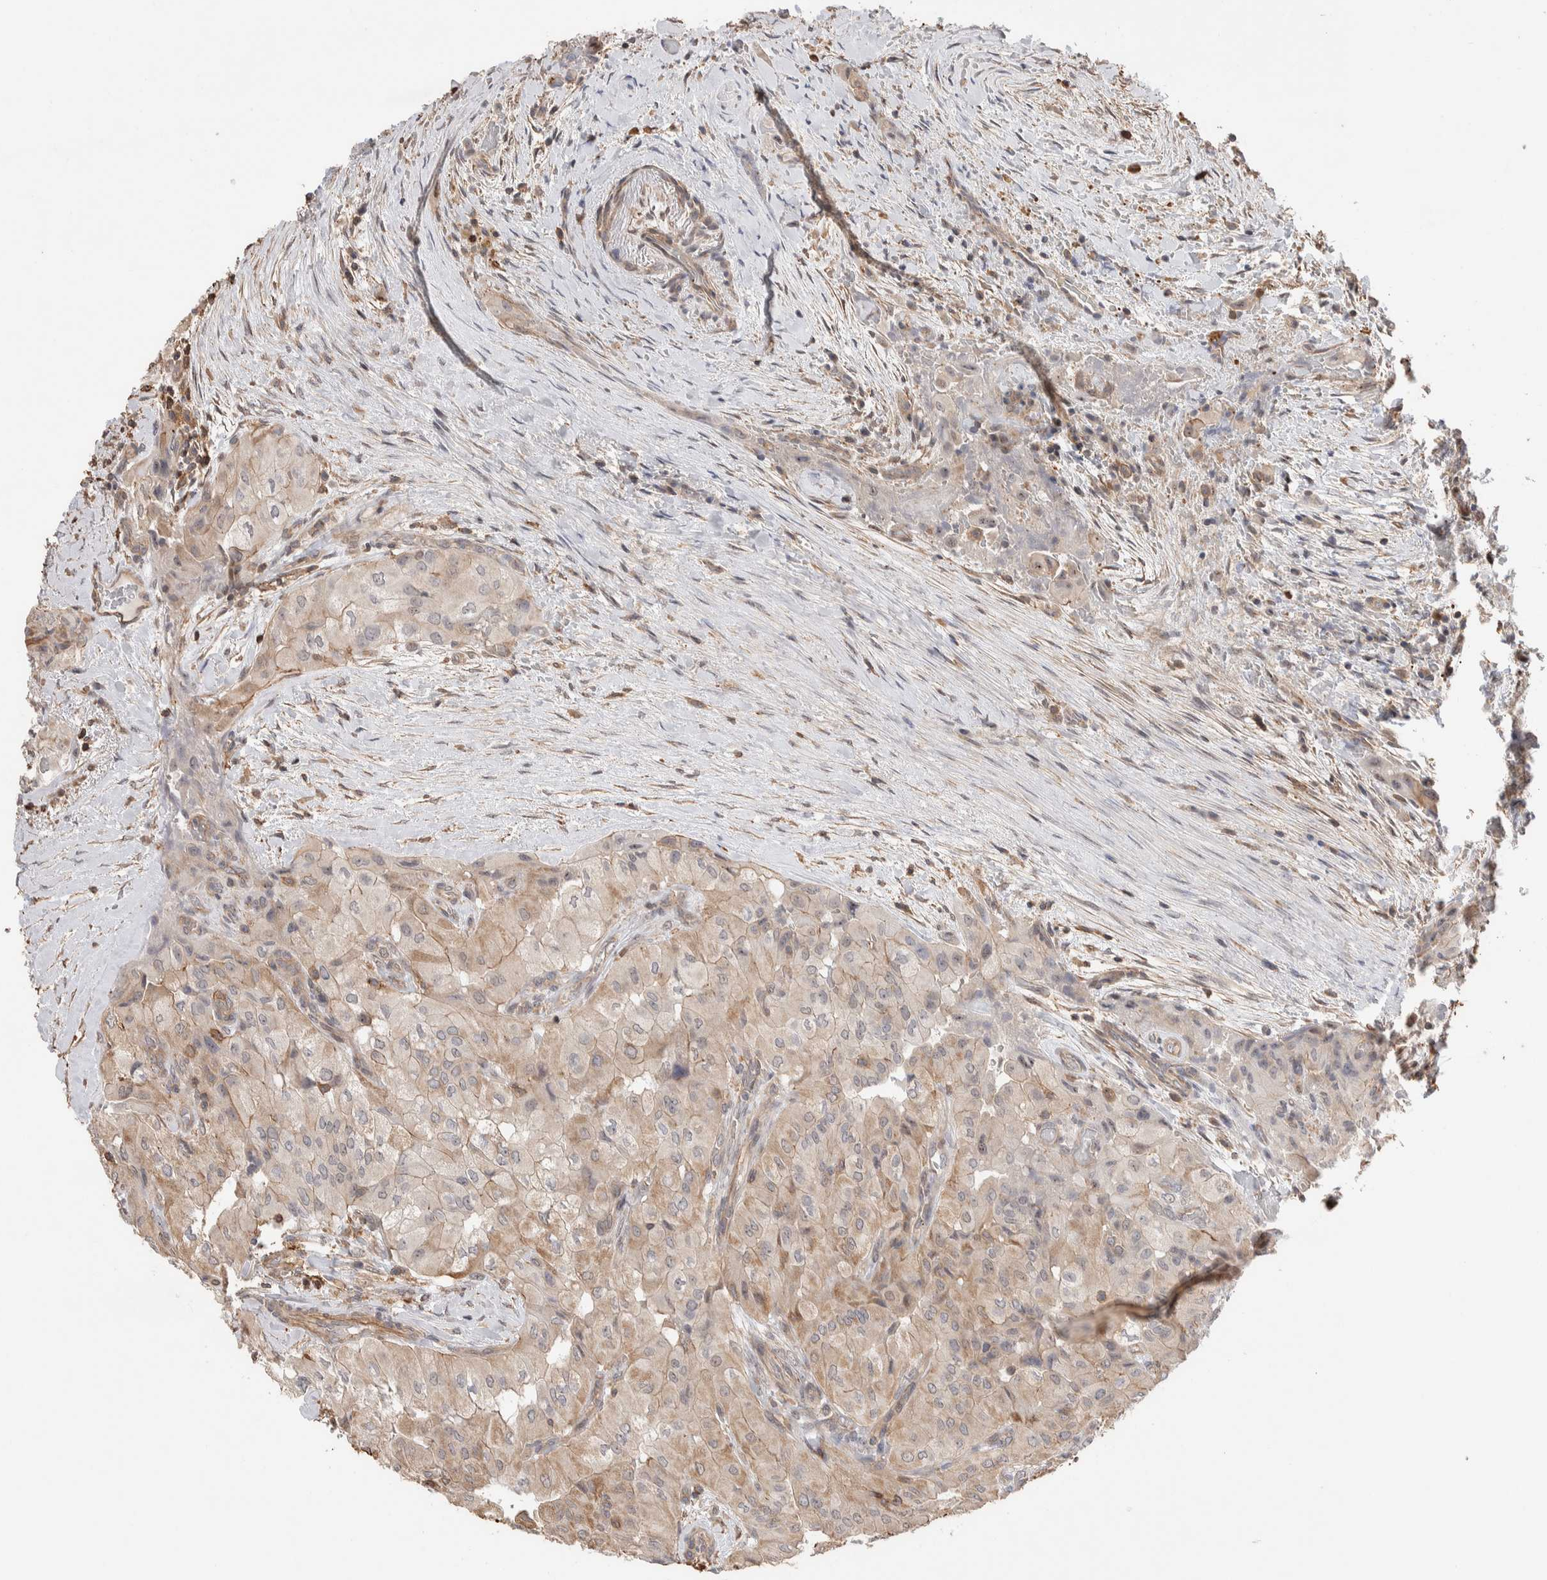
{"staining": {"intensity": "weak", "quantity": ">75%", "location": "cytoplasmic/membranous"}, "tissue": "thyroid cancer", "cell_type": "Tumor cells", "image_type": "cancer", "snomed": [{"axis": "morphology", "description": "Papillary adenocarcinoma, NOS"}, {"axis": "topography", "description": "Thyroid gland"}], "caption": "IHC (DAB) staining of thyroid cancer (papillary adenocarcinoma) reveals weak cytoplasmic/membranous protein expression in about >75% of tumor cells.", "gene": "ZNF704", "patient": {"sex": "female", "age": 59}}